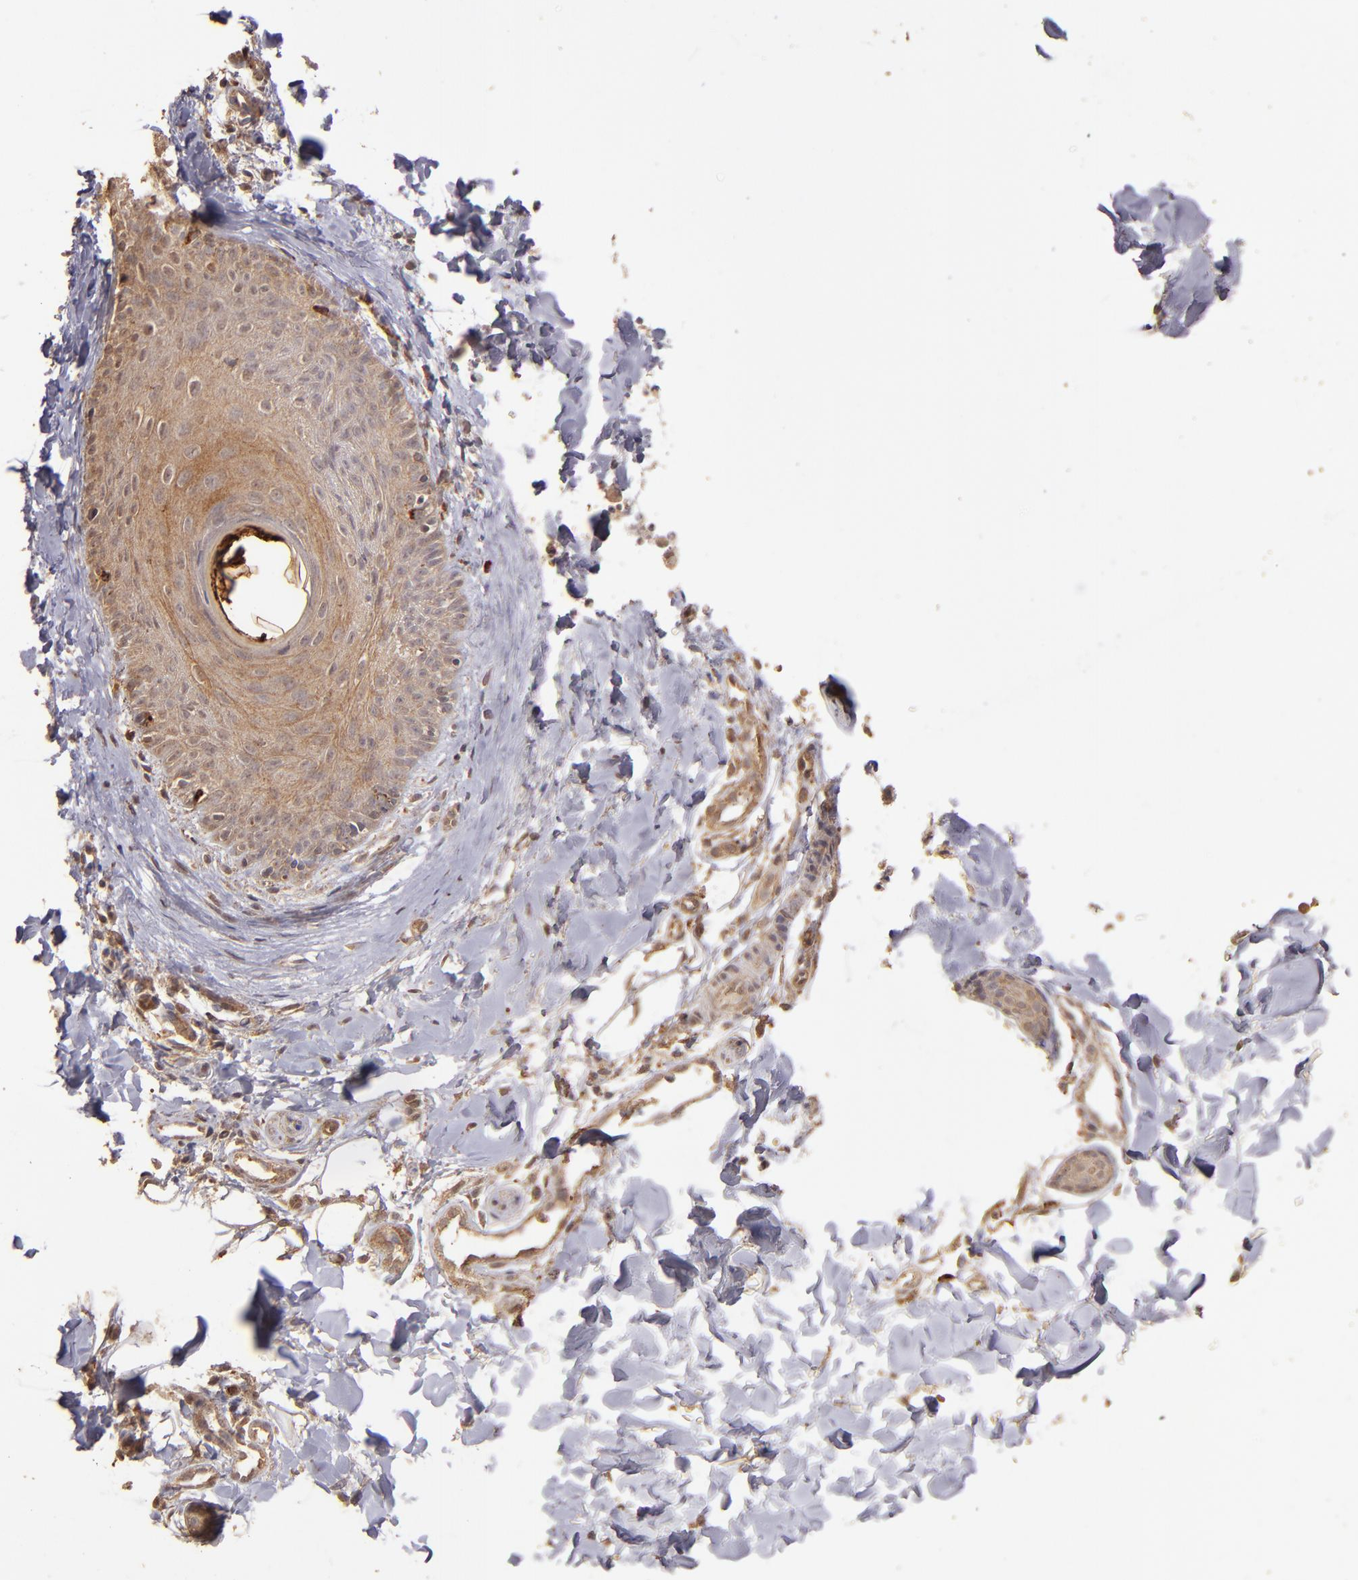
{"staining": {"intensity": "moderate", "quantity": ">75%", "location": "cytoplasmic/membranous"}, "tissue": "skin", "cell_type": "Epidermal cells", "image_type": "normal", "snomed": [{"axis": "morphology", "description": "Normal tissue, NOS"}, {"axis": "morphology", "description": "Inflammation, NOS"}, {"axis": "topography", "description": "Soft tissue"}, {"axis": "topography", "description": "Anal"}], "caption": "A brown stain labels moderate cytoplasmic/membranous expression of a protein in epidermal cells of unremarkable skin. (Brightfield microscopy of DAB IHC at high magnification).", "gene": "SRRD", "patient": {"sex": "female", "age": 15}}